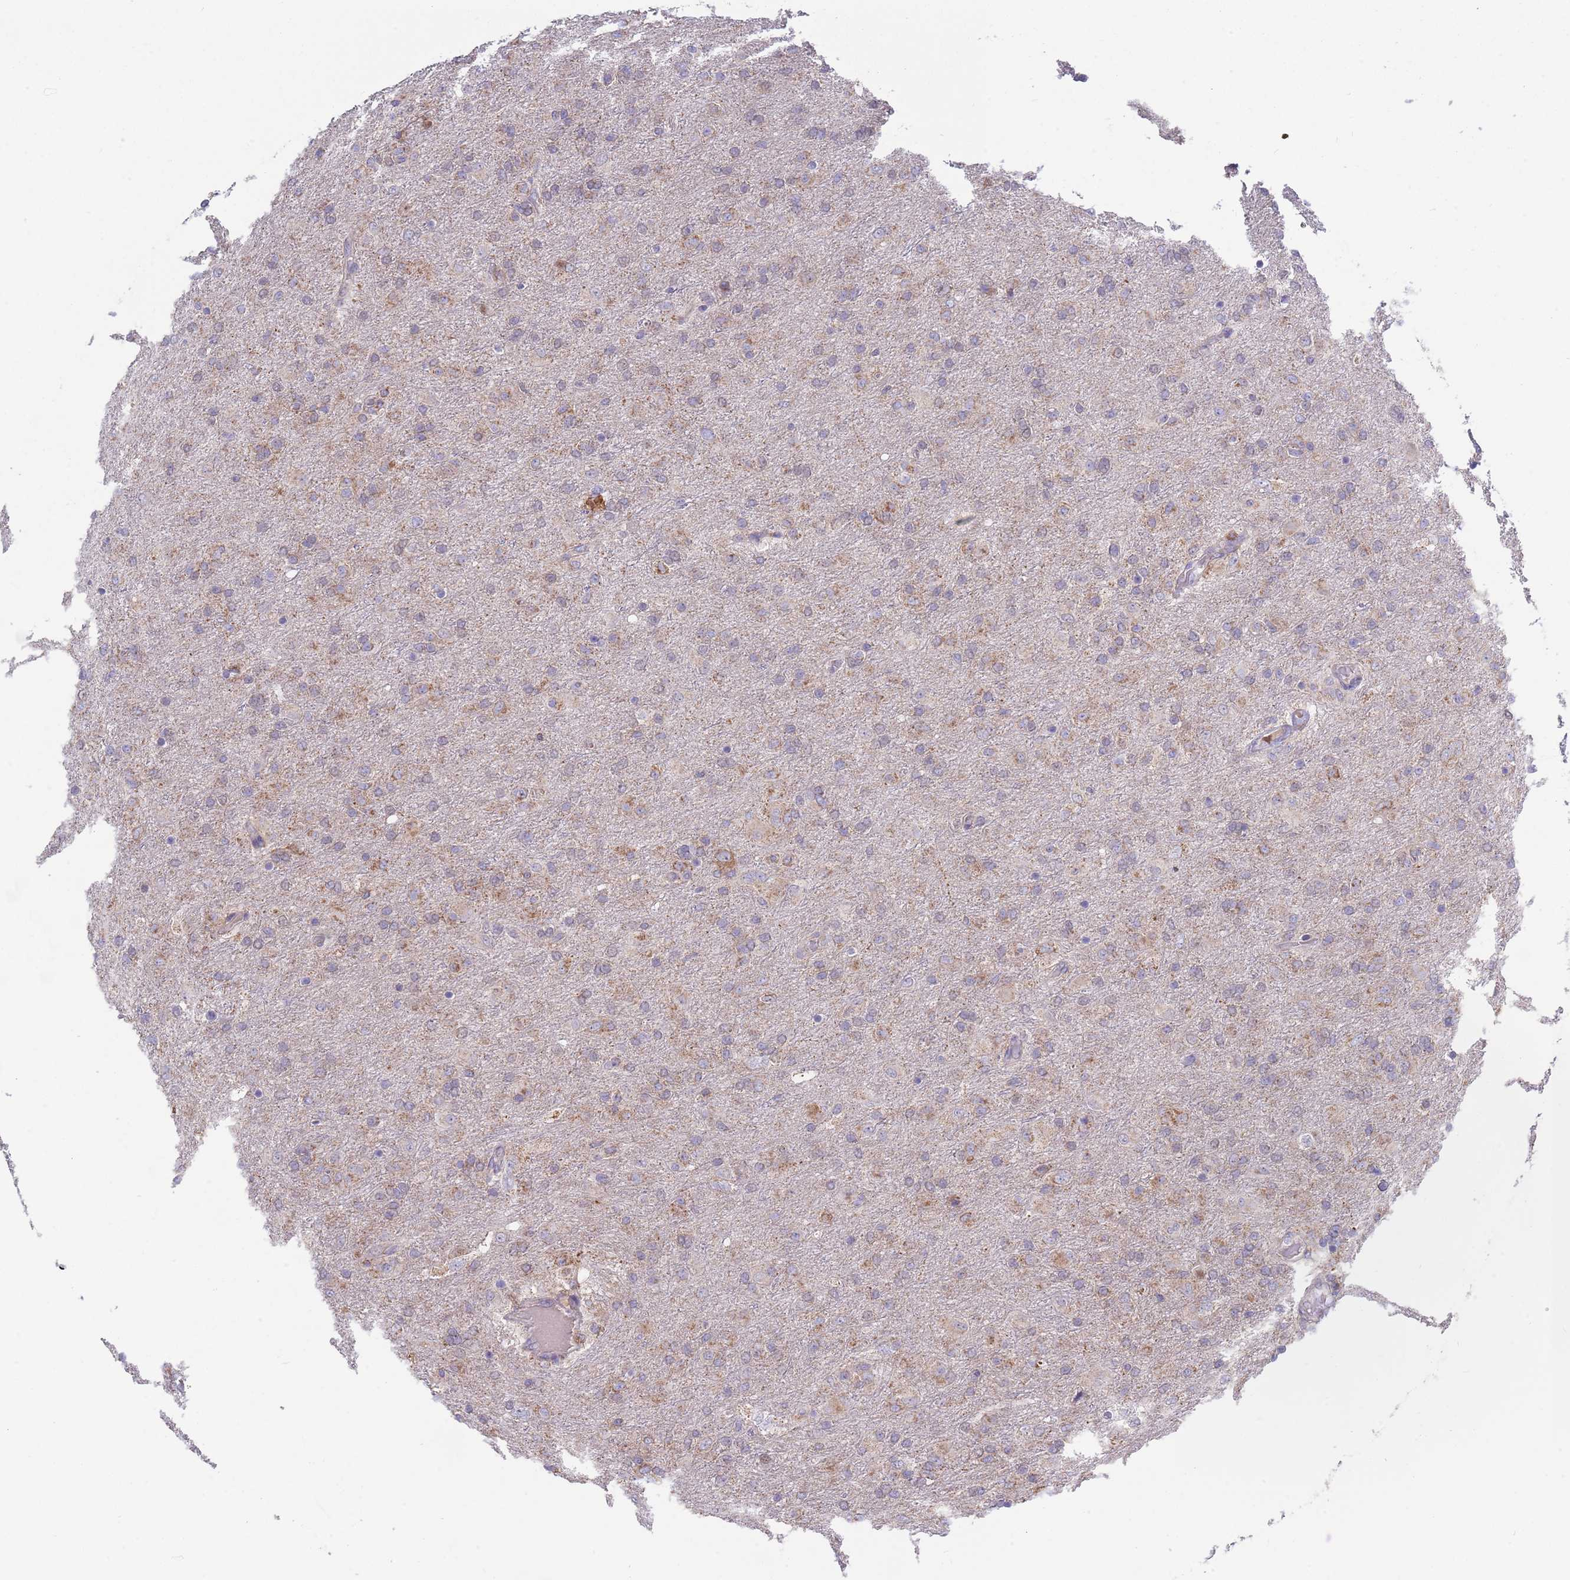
{"staining": {"intensity": "moderate", "quantity": "<25%", "location": "cytoplasmic/membranous"}, "tissue": "glioma", "cell_type": "Tumor cells", "image_type": "cancer", "snomed": [{"axis": "morphology", "description": "Glioma, malignant, Low grade"}, {"axis": "topography", "description": "Brain"}], "caption": "A low amount of moderate cytoplasmic/membranous staining is identified in approximately <25% of tumor cells in malignant glioma (low-grade) tissue. The protein is shown in brown color, while the nuclei are stained blue.", "gene": "DDT", "patient": {"sex": "male", "age": 65}}